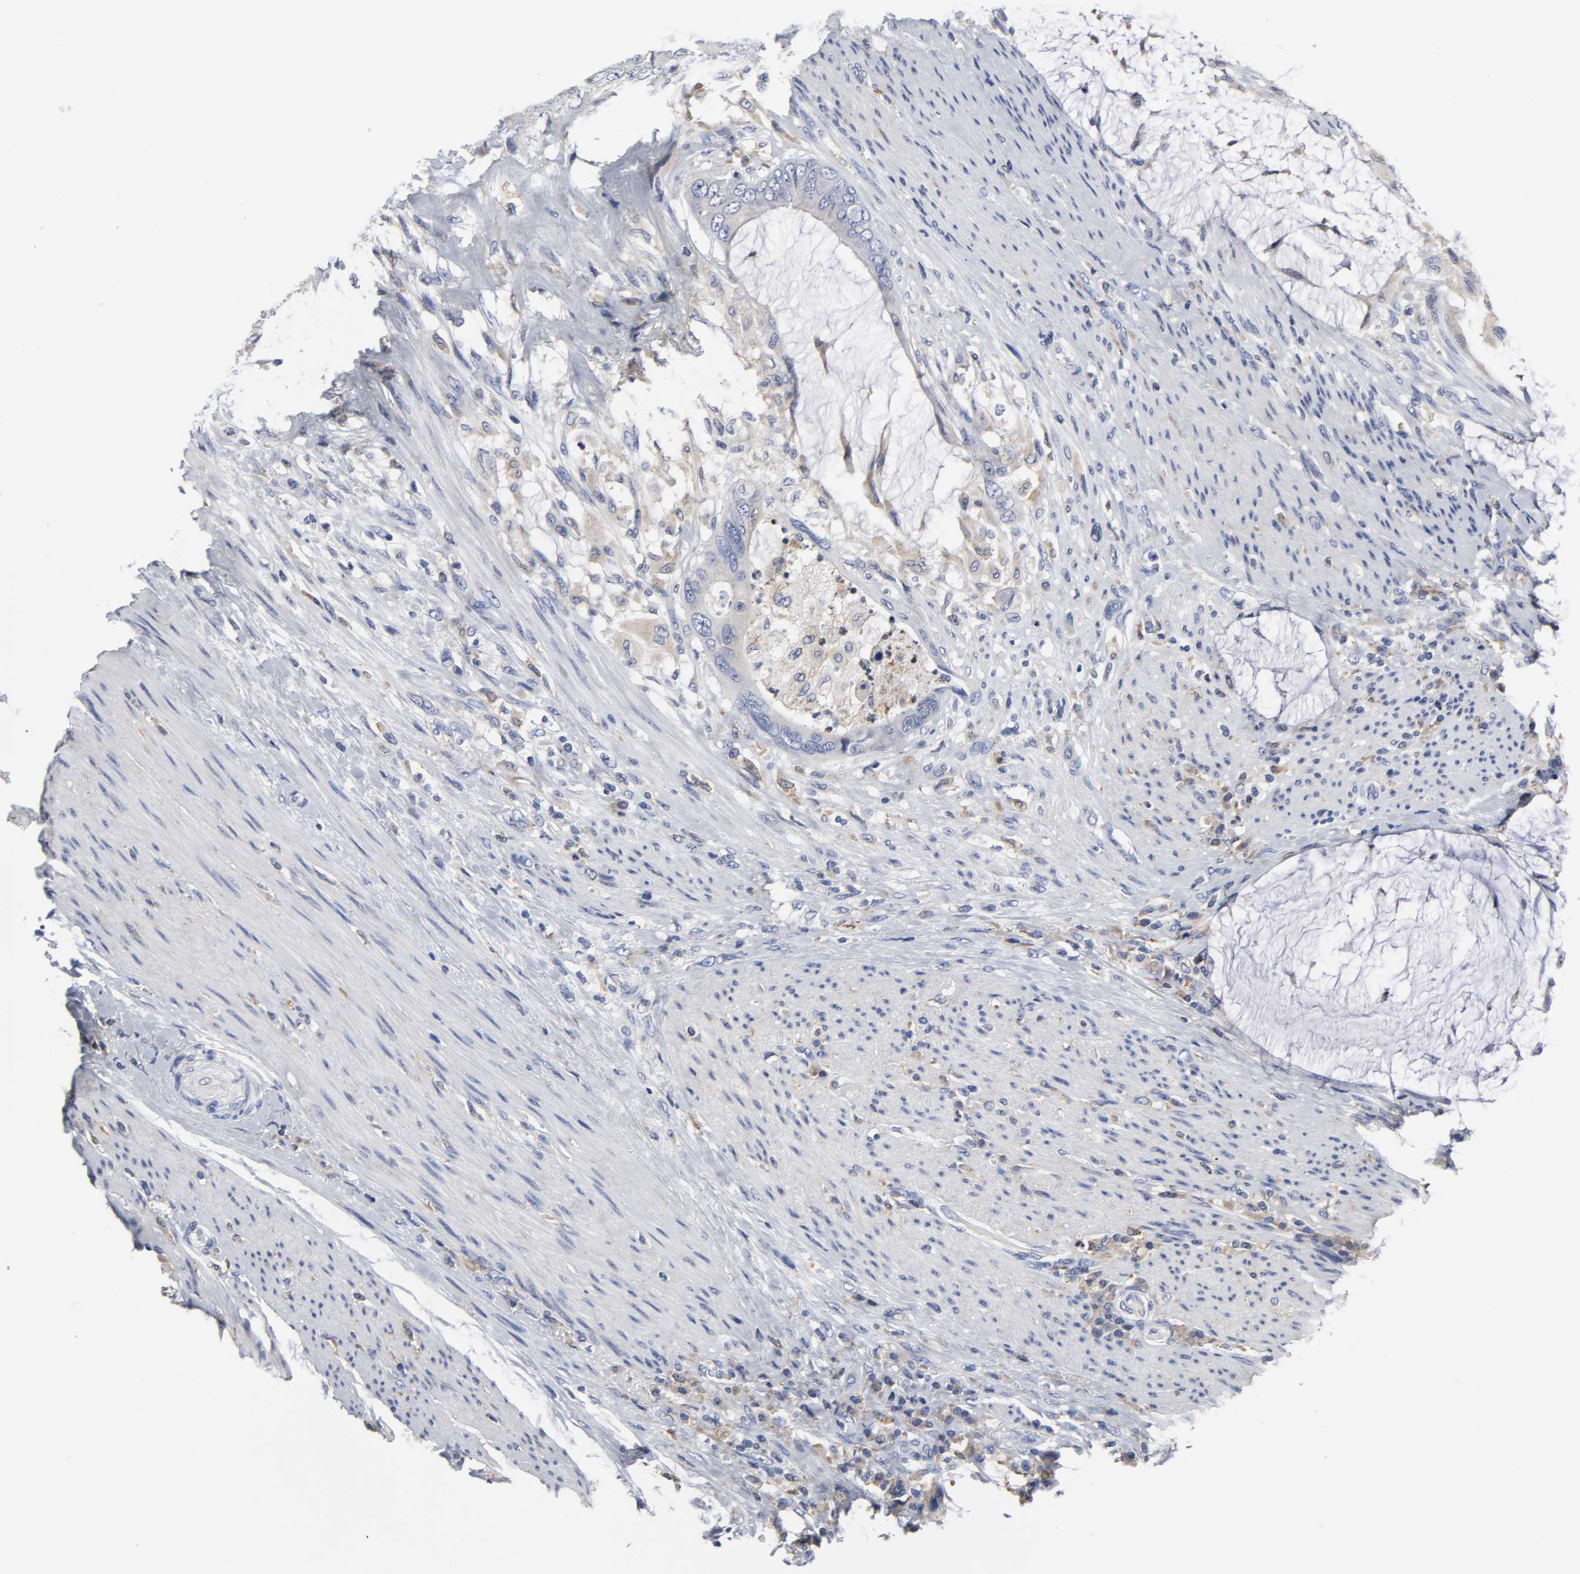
{"staining": {"intensity": "negative", "quantity": "none", "location": "none"}, "tissue": "colorectal cancer", "cell_type": "Tumor cells", "image_type": "cancer", "snomed": [{"axis": "morphology", "description": "Adenocarcinoma, NOS"}, {"axis": "topography", "description": "Rectum"}], "caption": "There is no significant staining in tumor cells of adenocarcinoma (colorectal). Nuclei are stained in blue.", "gene": "HCK", "patient": {"sex": "female", "age": 77}}